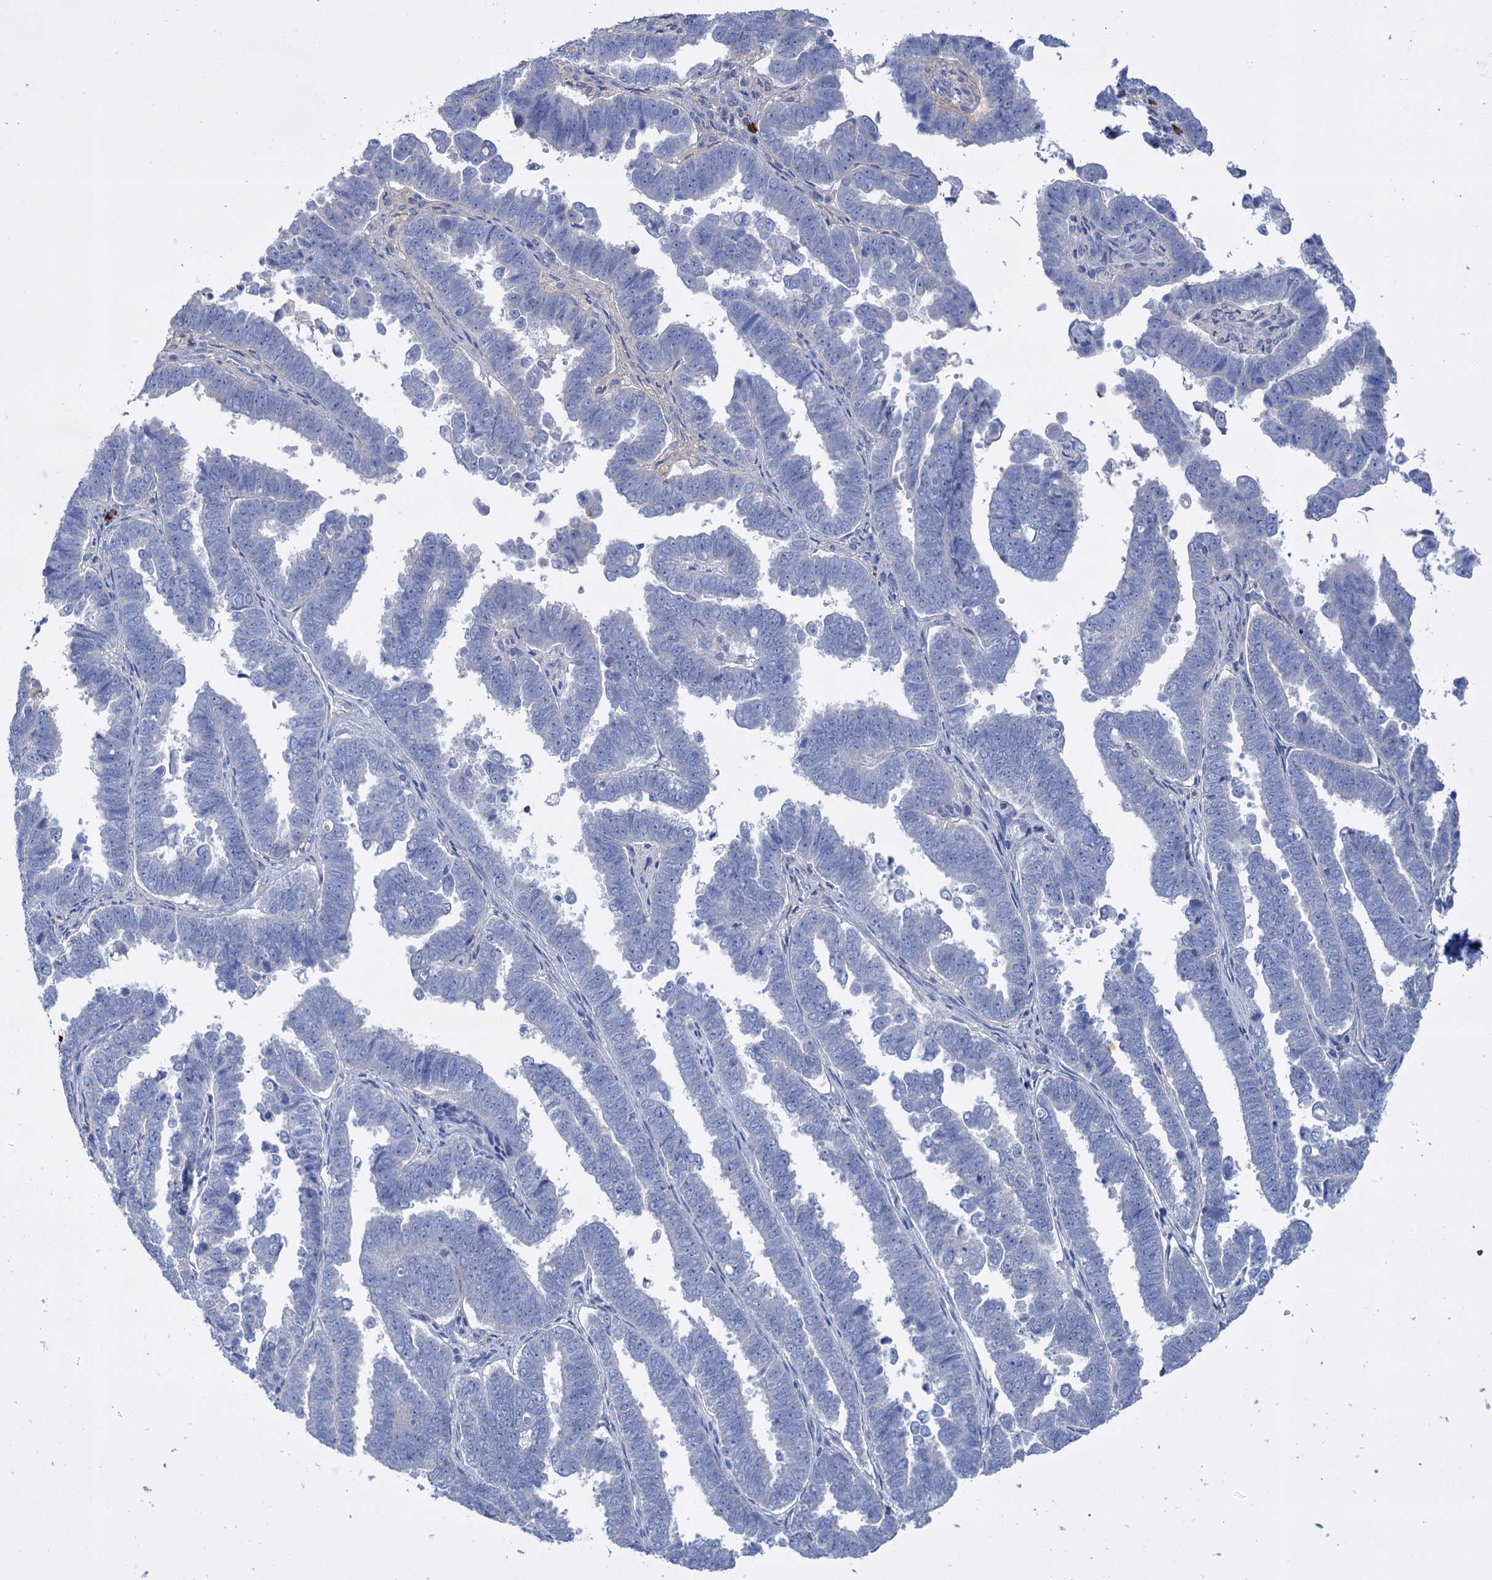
{"staining": {"intensity": "negative", "quantity": "none", "location": "none"}, "tissue": "endometrial cancer", "cell_type": "Tumor cells", "image_type": "cancer", "snomed": [{"axis": "morphology", "description": "Adenocarcinoma, NOS"}, {"axis": "topography", "description": "Endometrium"}], "caption": "Tumor cells are negative for protein expression in human endometrial cancer (adenocarcinoma). The staining was performed using DAB (3,3'-diaminobenzidine) to visualize the protein expression in brown, while the nuclei were stained in blue with hematoxylin (Magnification: 20x).", "gene": "FBXW12", "patient": {"sex": "female", "age": 75}}